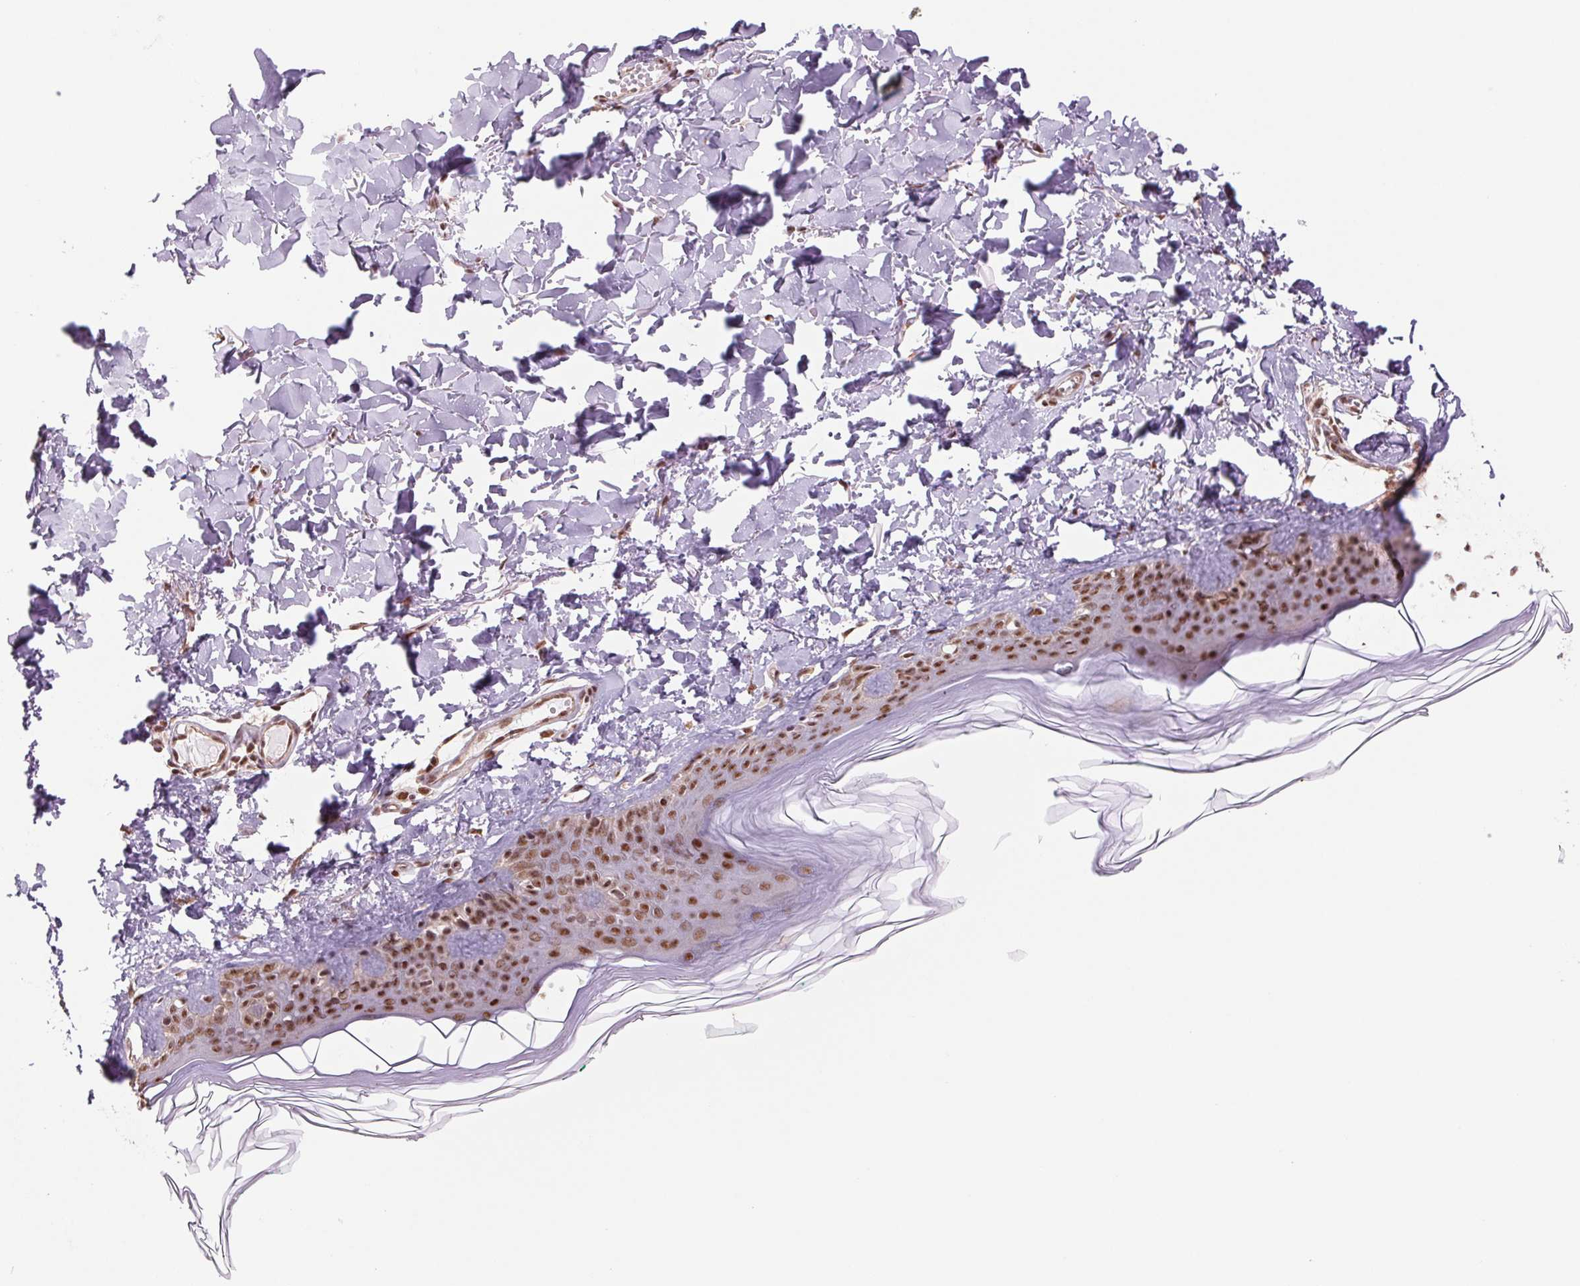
{"staining": {"intensity": "strong", "quantity": ">75%", "location": "nuclear"}, "tissue": "skin", "cell_type": "Fibroblasts", "image_type": "normal", "snomed": [{"axis": "morphology", "description": "Normal tissue, NOS"}, {"axis": "topography", "description": "Skin"}, {"axis": "topography", "description": "Peripheral nerve tissue"}], "caption": "A high amount of strong nuclear staining is seen in about >75% of fibroblasts in normal skin. Using DAB (brown) and hematoxylin (blue) stains, captured at high magnification using brightfield microscopy.", "gene": "CWC25", "patient": {"sex": "female", "age": 45}}